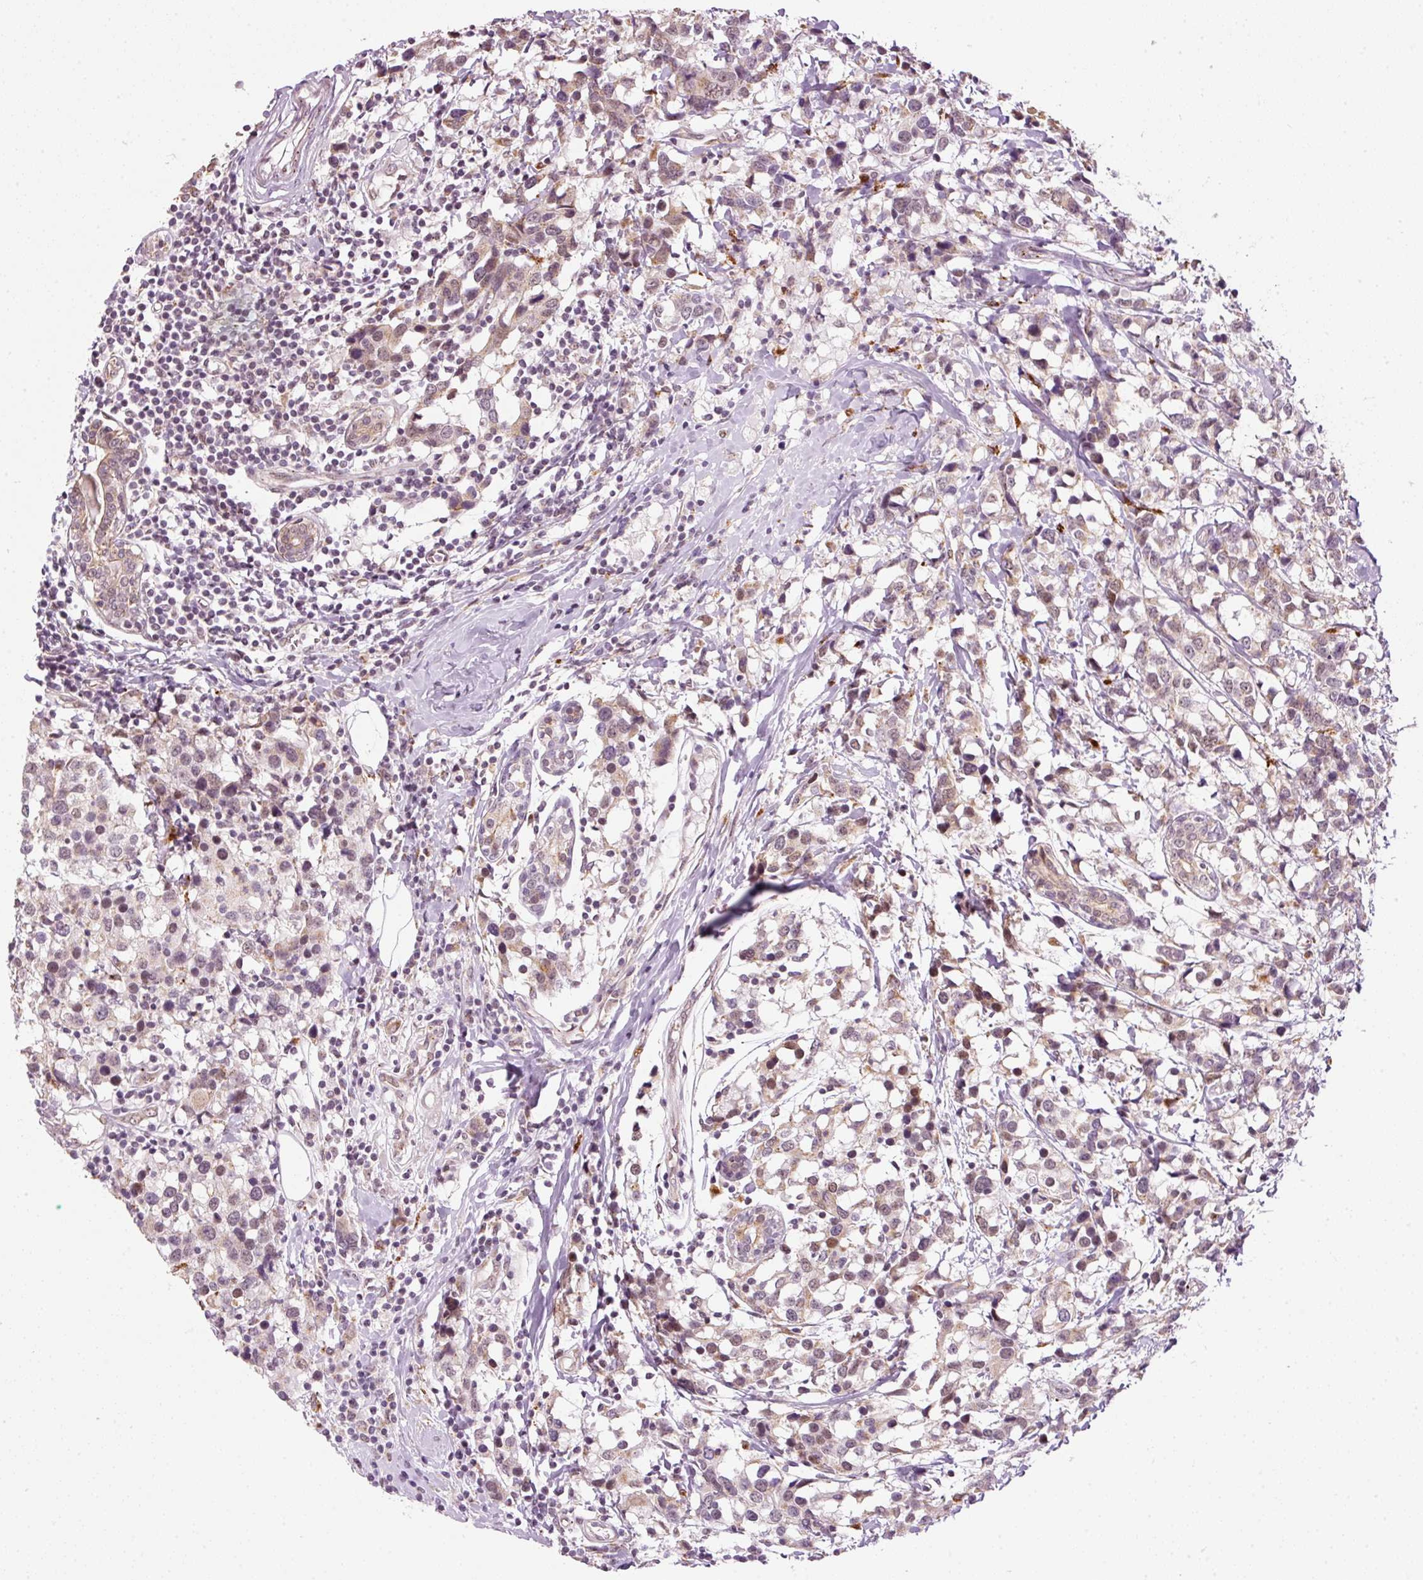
{"staining": {"intensity": "weak", "quantity": ">75%", "location": "cytoplasmic/membranous"}, "tissue": "breast cancer", "cell_type": "Tumor cells", "image_type": "cancer", "snomed": [{"axis": "morphology", "description": "Lobular carcinoma"}, {"axis": "topography", "description": "Breast"}], "caption": "Breast lobular carcinoma stained with immunohistochemistry exhibits weak cytoplasmic/membranous positivity in approximately >75% of tumor cells.", "gene": "ZNF639", "patient": {"sex": "female", "age": 59}}